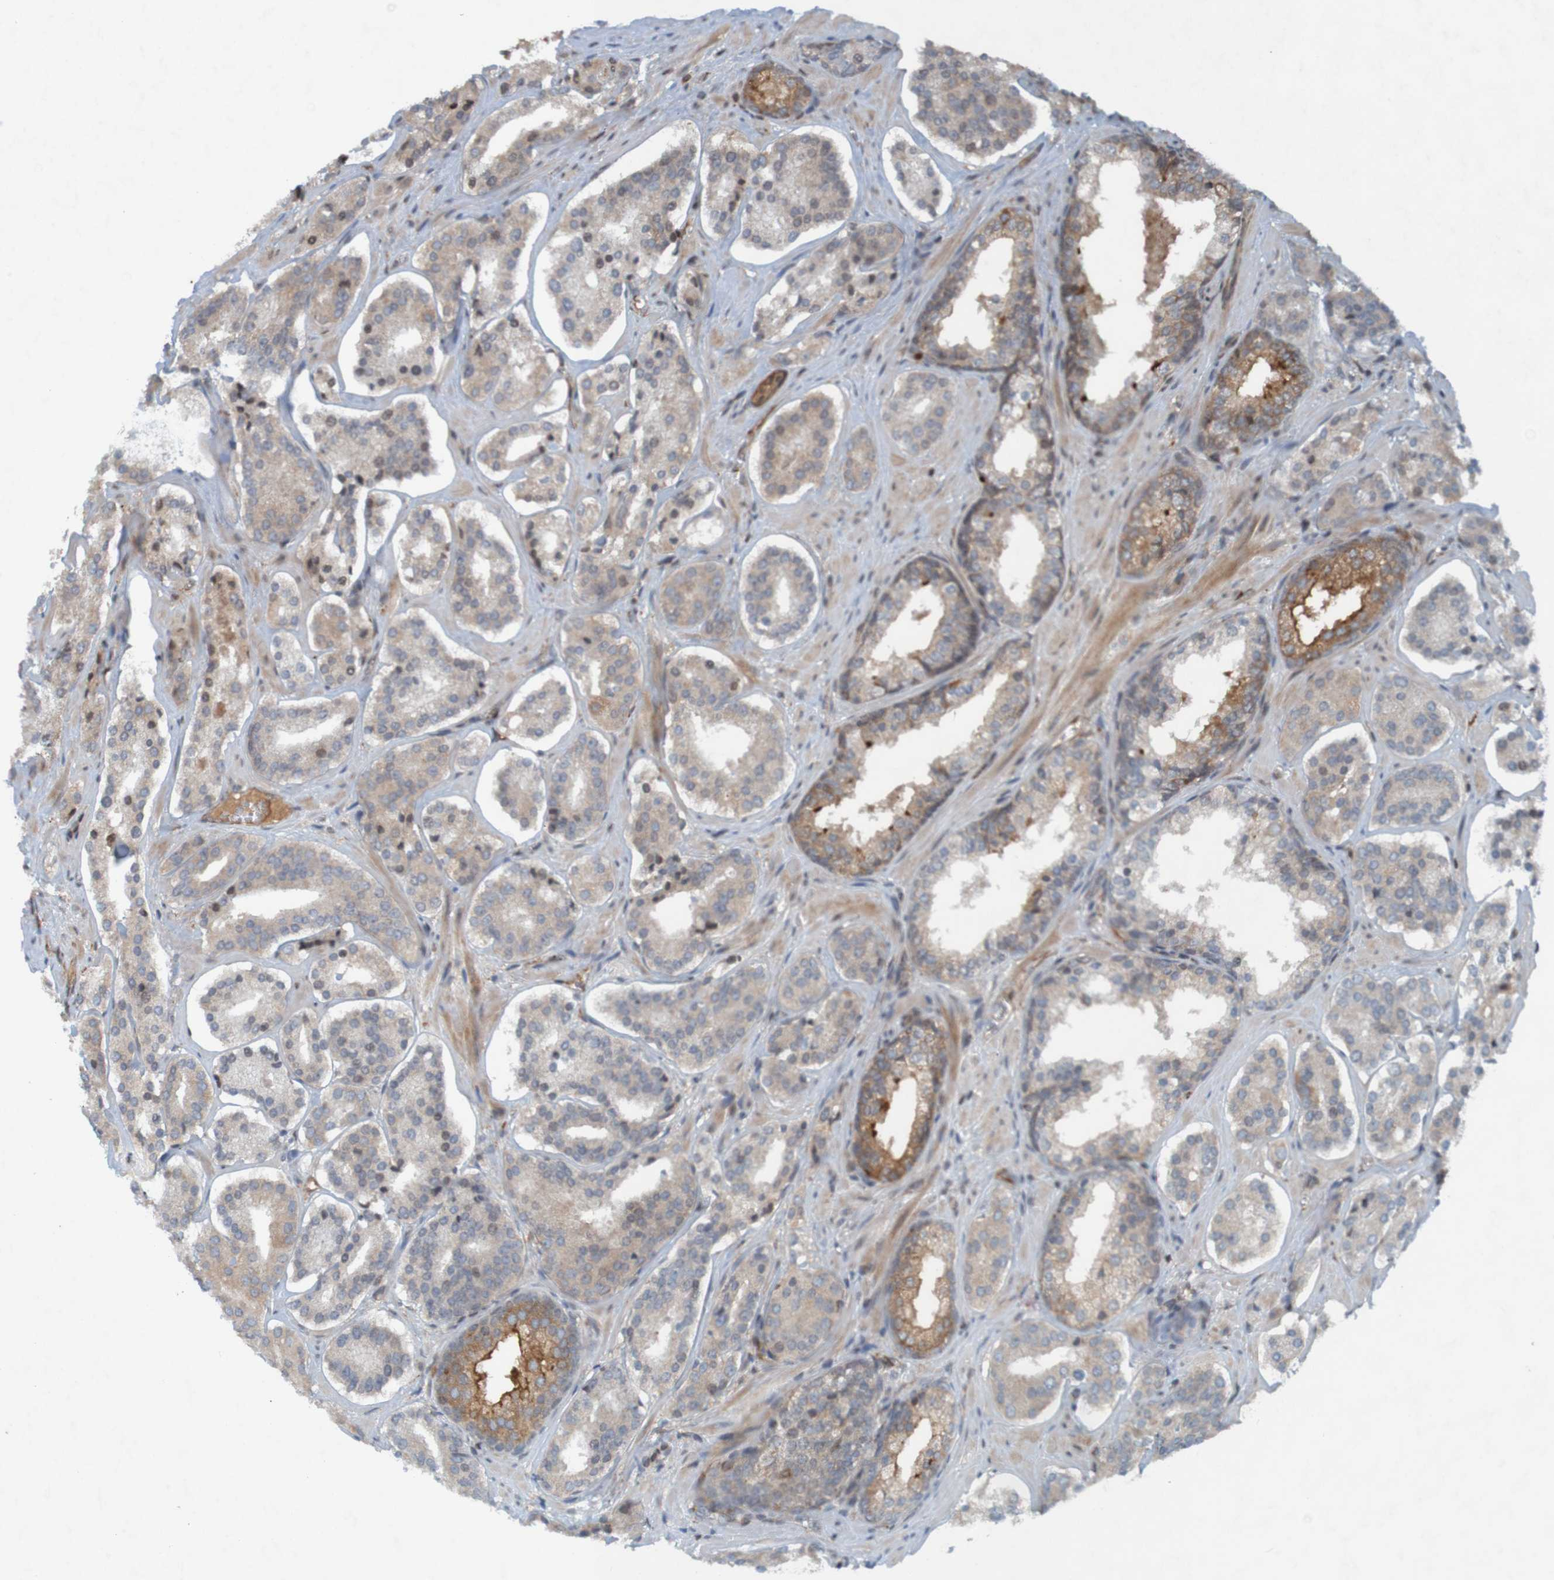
{"staining": {"intensity": "moderate", "quantity": "<25%", "location": "cytoplasmic/membranous"}, "tissue": "prostate cancer", "cell_type": "Tumor cells", "image_type": "cancer", "snomed": [{"axis": "morphology", "description": "Adenocarcinoma, High grade"}, {"axis": "topography", "description": "Prostate"}], "caption": "Protein expression analysis of human adenocarcinoma (high-grade) (prostate) reveals moderate cytoplasmic/membranous expression in approximately <25% of tumor cells. (IHC, brightfield microscopy, high magnification).", "gene": "GUCY1A1", "patient": {"sex": "male", "age": 60}}